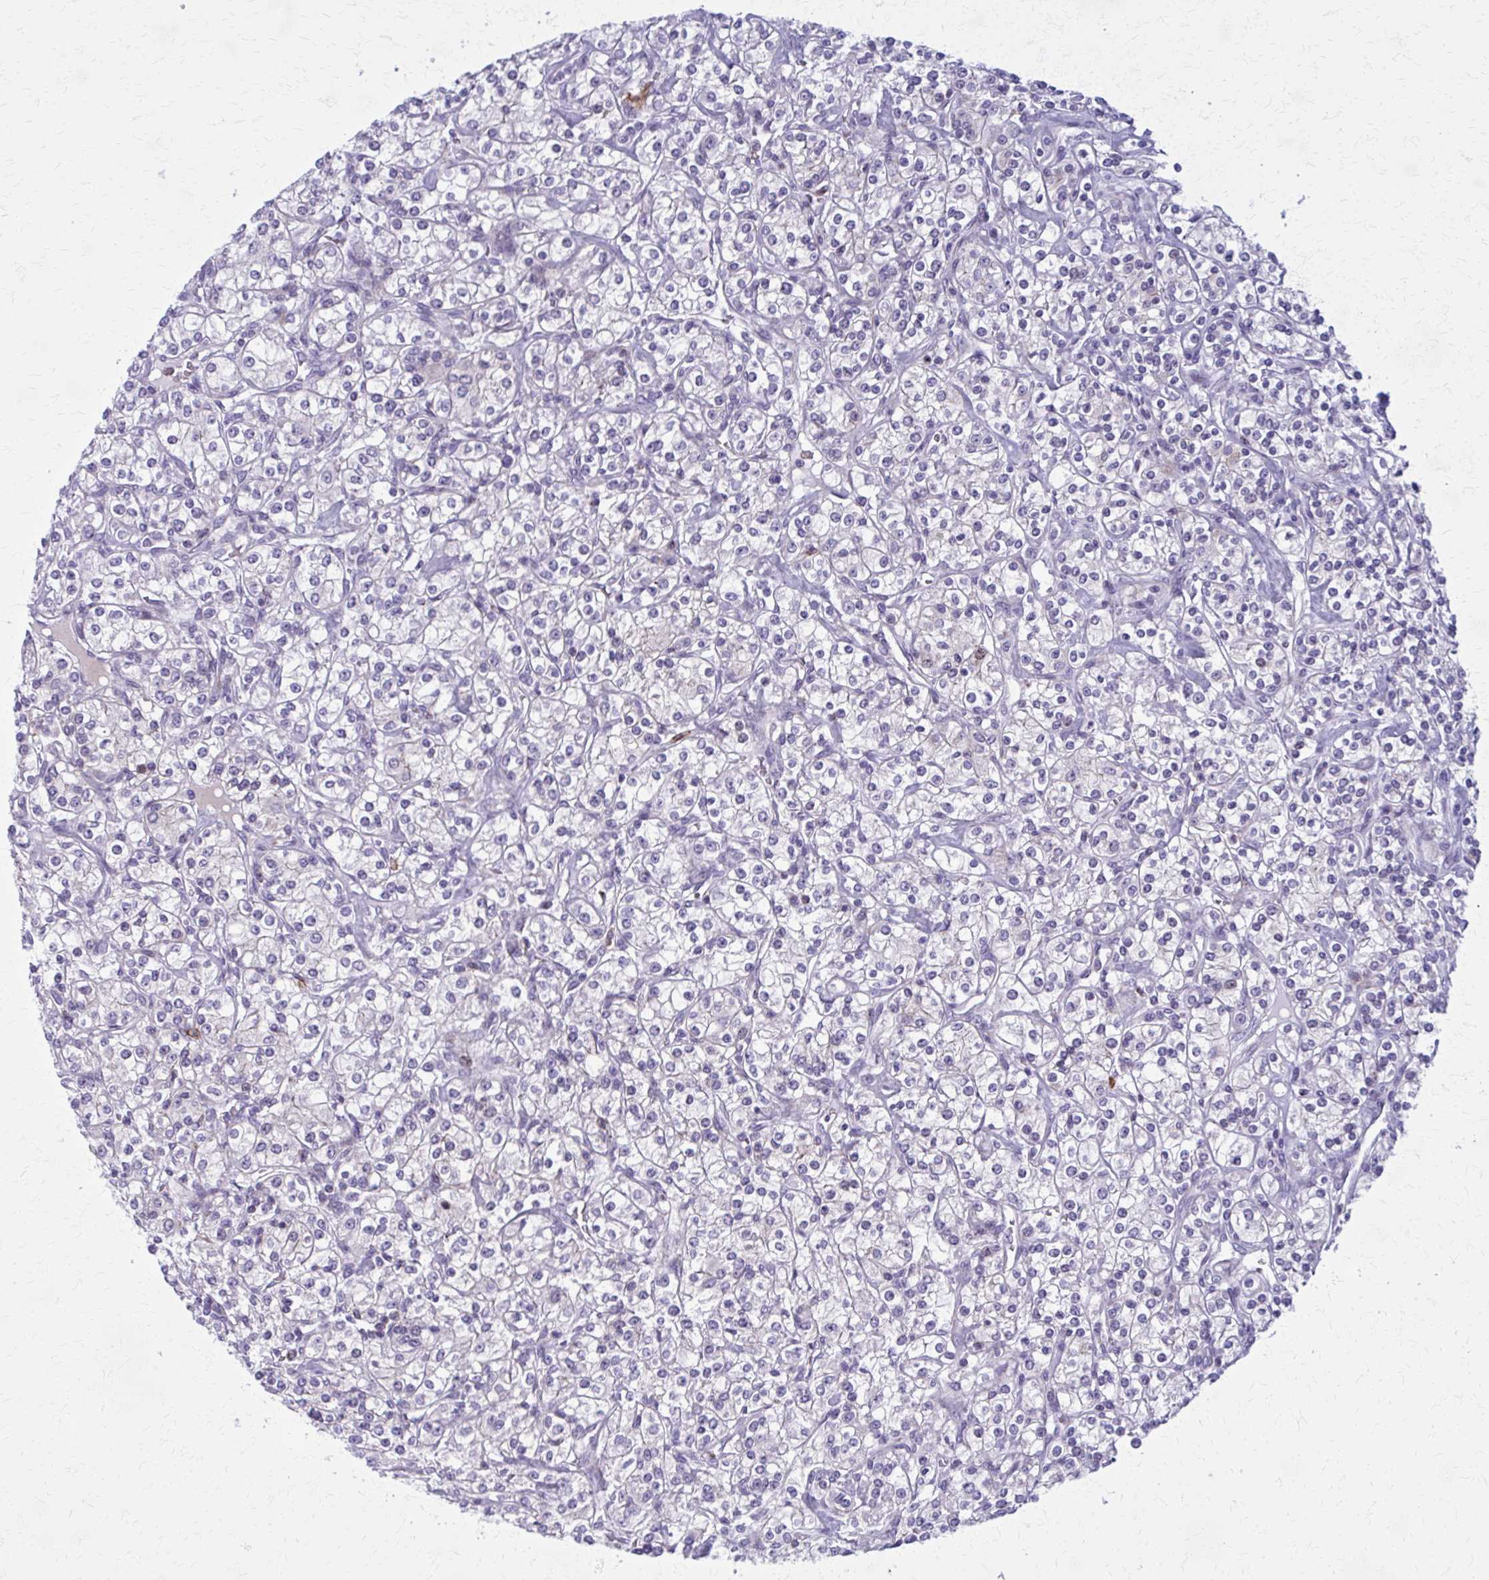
{"staining": {"intensity": "negative", "quantity": "none", "location": "none"}, "tissue": "renal cancer", "cell_type": "Tumor cells", "image_type": "cancer", "snomed": [{"axis": "morphology", "description": "Adenocarcinoma, NOS"}, {"axis": "topography", "description": "Kidney"}], "caption": "A histopathology image of renal adenocarcinoma stained for a protein shows no brown staining in tumor cells.", "gene": "PEDS1", "patient": {"sex": "male", "age": 77}}